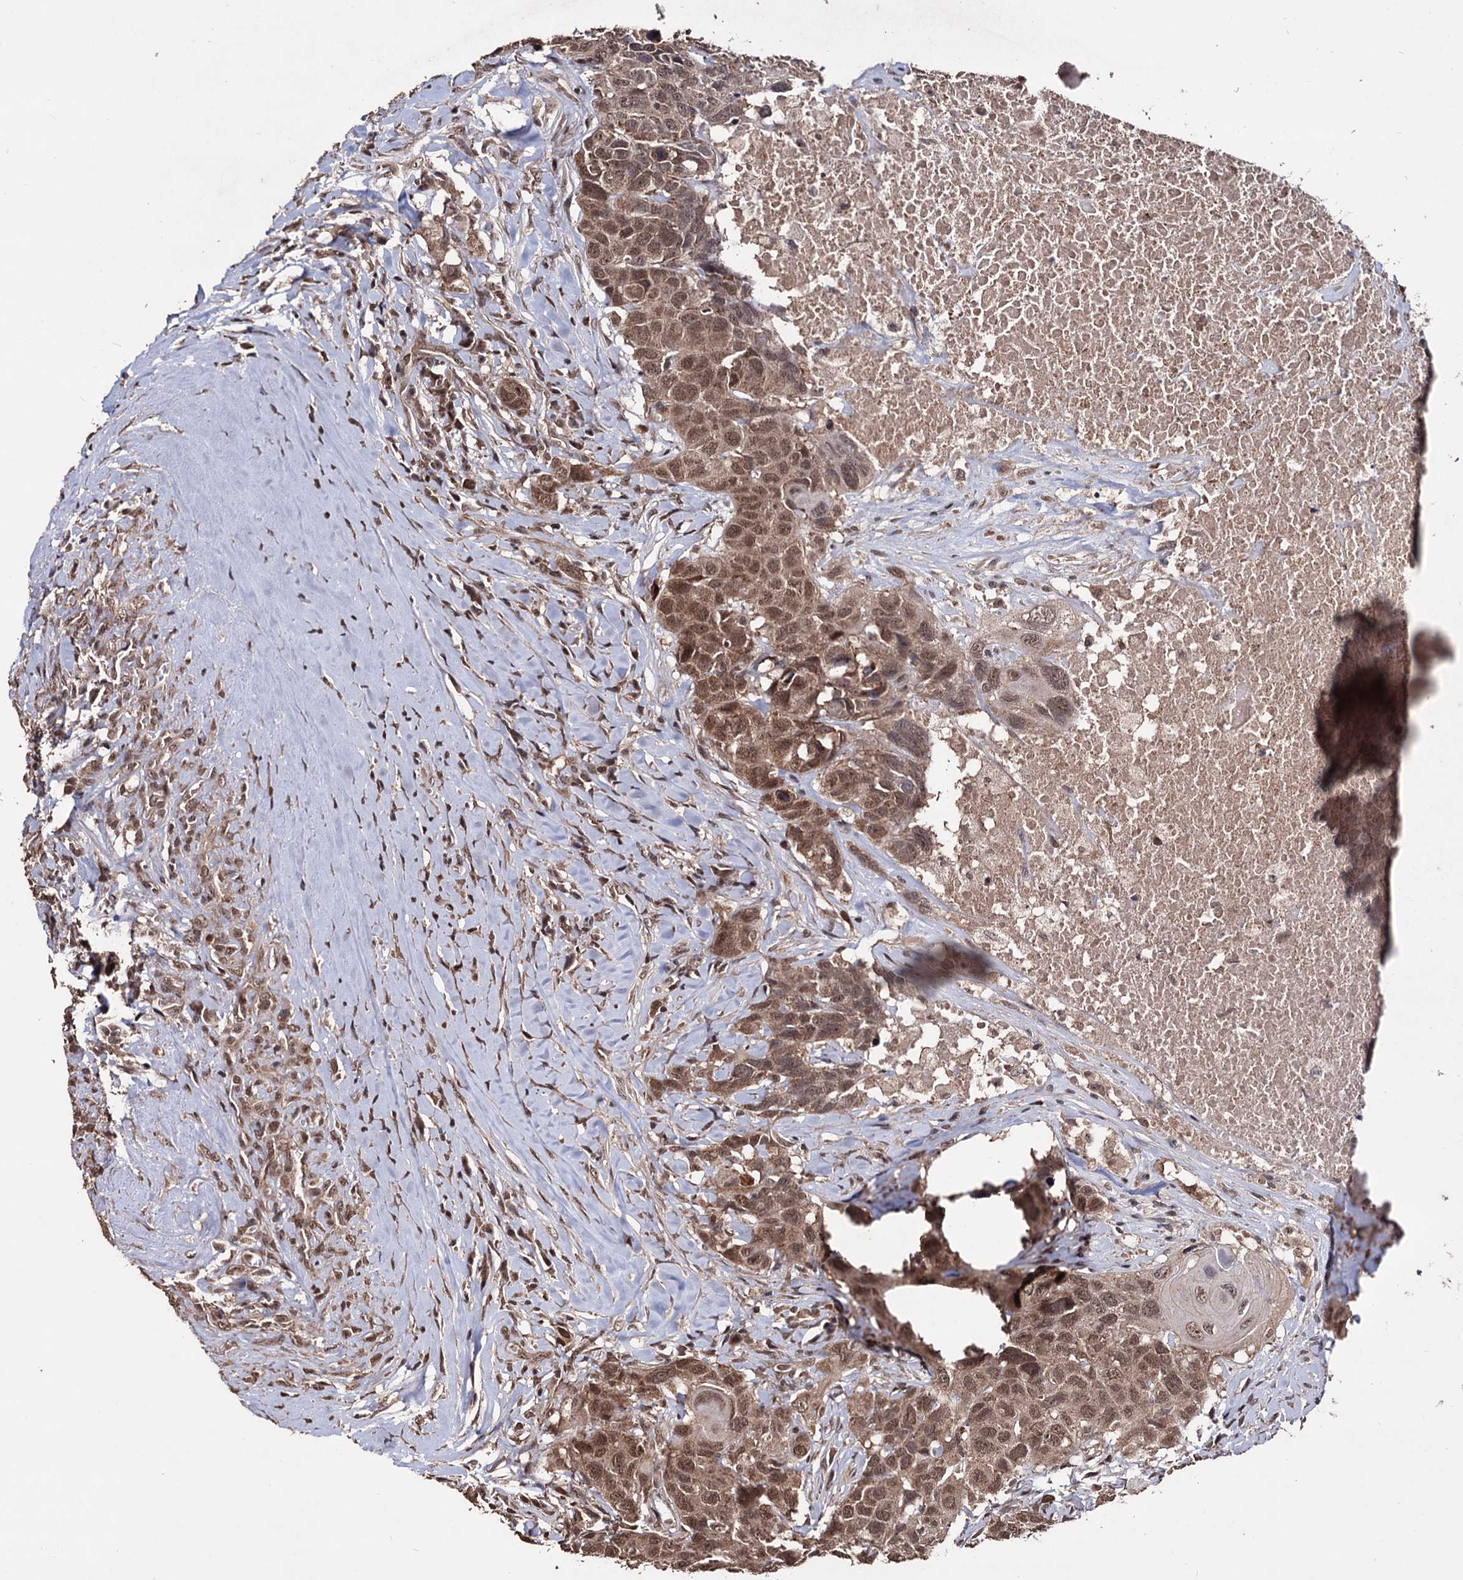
{"staining": {"intensity": "moderate", "quantity": ">75%", "location": "cytoplasmic/membranous,nuclear"}, "tissue": "head and neck cancer", "cell_type": "Tumor cells", "image_type": "cancer", "snomed": [{"axis": "morphology", "description": "Squamous cell carcinoma, NOS"}, {"axis": "topography", "description": "Head-Neck"}], "caption": "A photomicrograph showing moderate cytoplasmic/membranous and nuclear positivity in about >75% of tumor cells in head and neck cancer (squamous cell carcinoma), as visualized by brown immunohistochemical staining.", "gene": "KLF5", "patient": {"sex": "male", "age": 66}}